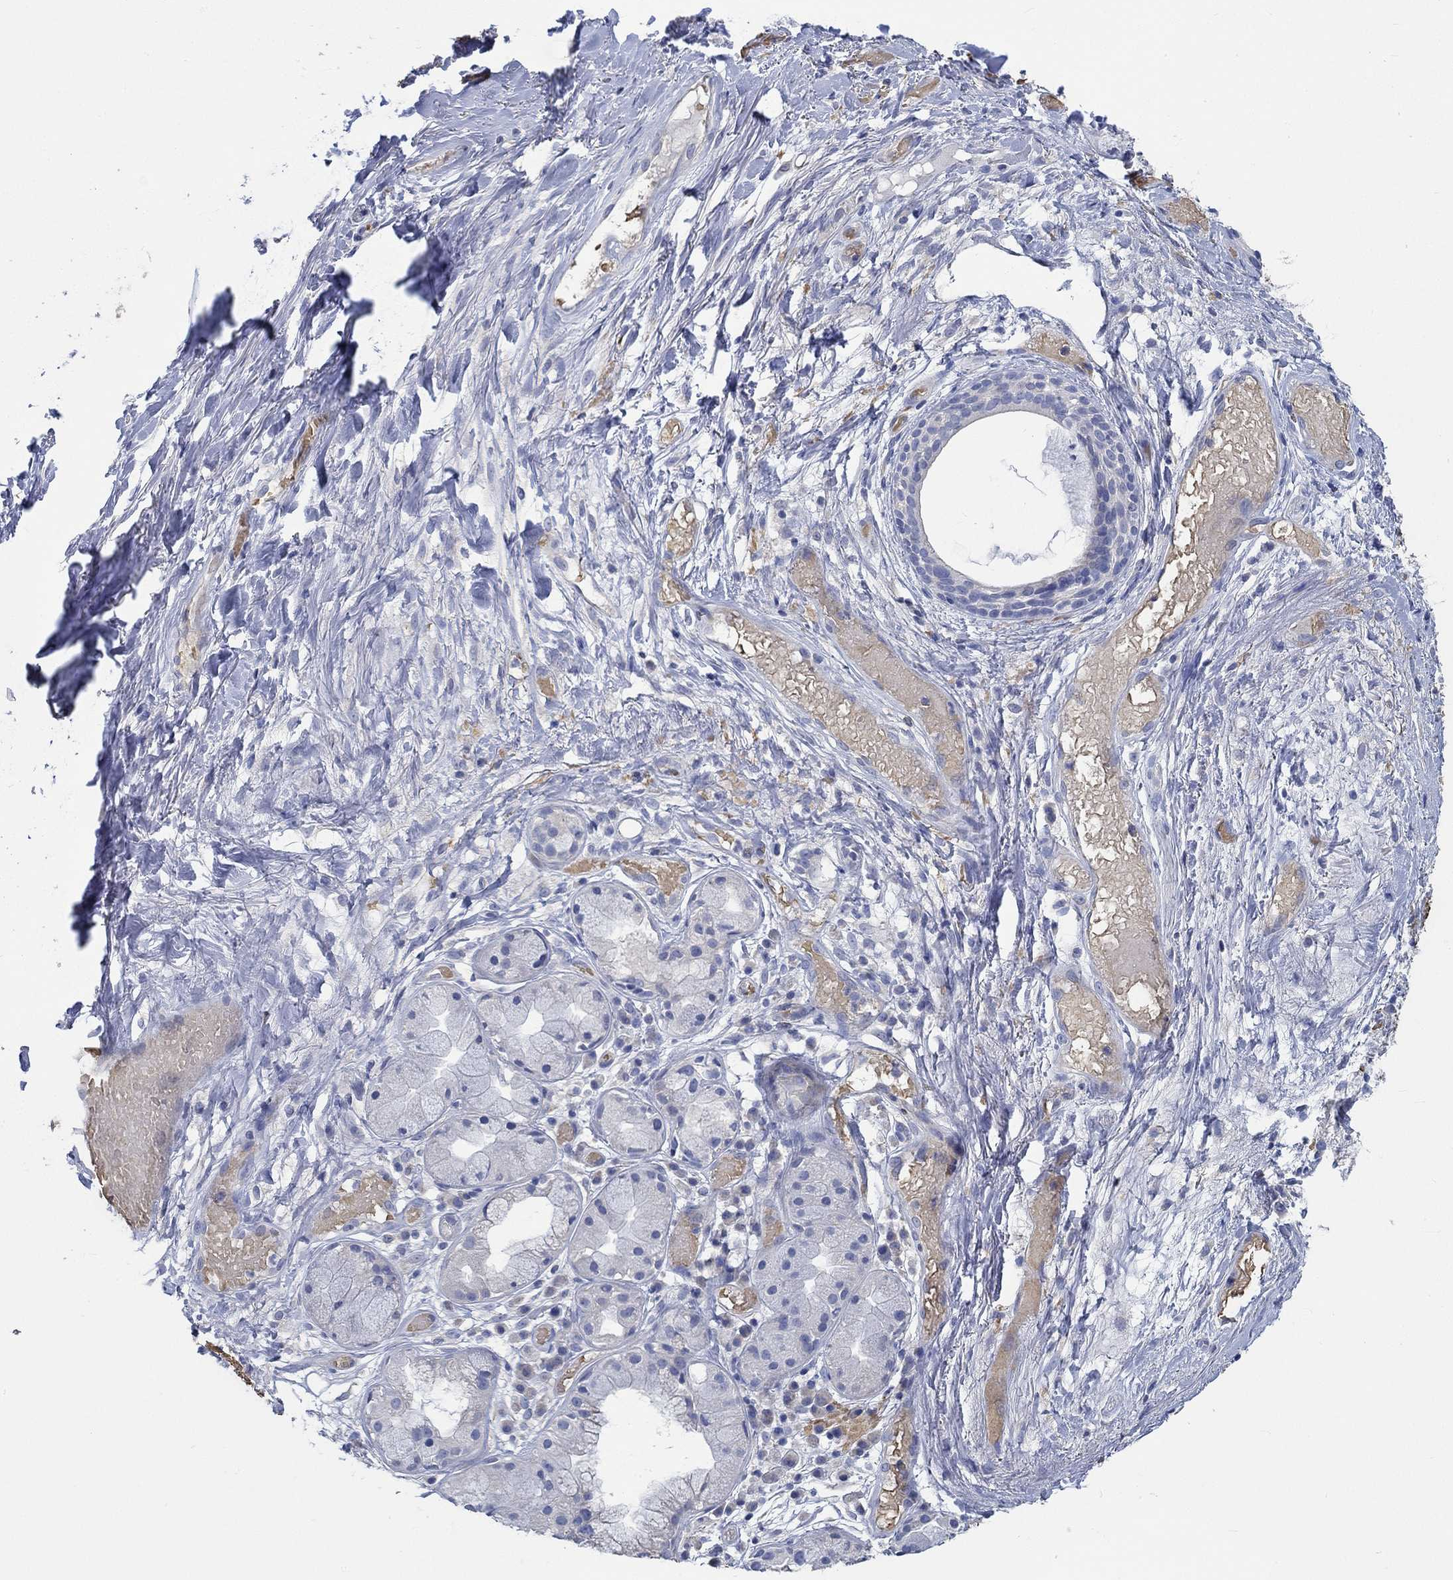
{"staining": {"intensity": "negative", "quantity": "none", "location": "none"}, "tissue": "soft tissue", "cell_type": "Fibroblasts", "image_type": "normal", "snomed": [{"axis": "morphology", "description": "Normal tissue, NOS"}, {"axis": "topography", "description": "Cartilage tissue"}], "caption": "Micrograph shows no protein staining in fibroblasts of unremarkable soft tissue. (DAB (3,3'-diaminobenzidine) immunohistochemistry, high magnification).", "gene": "KCNA1", "patient": {"sex": "male", "age": 62}}